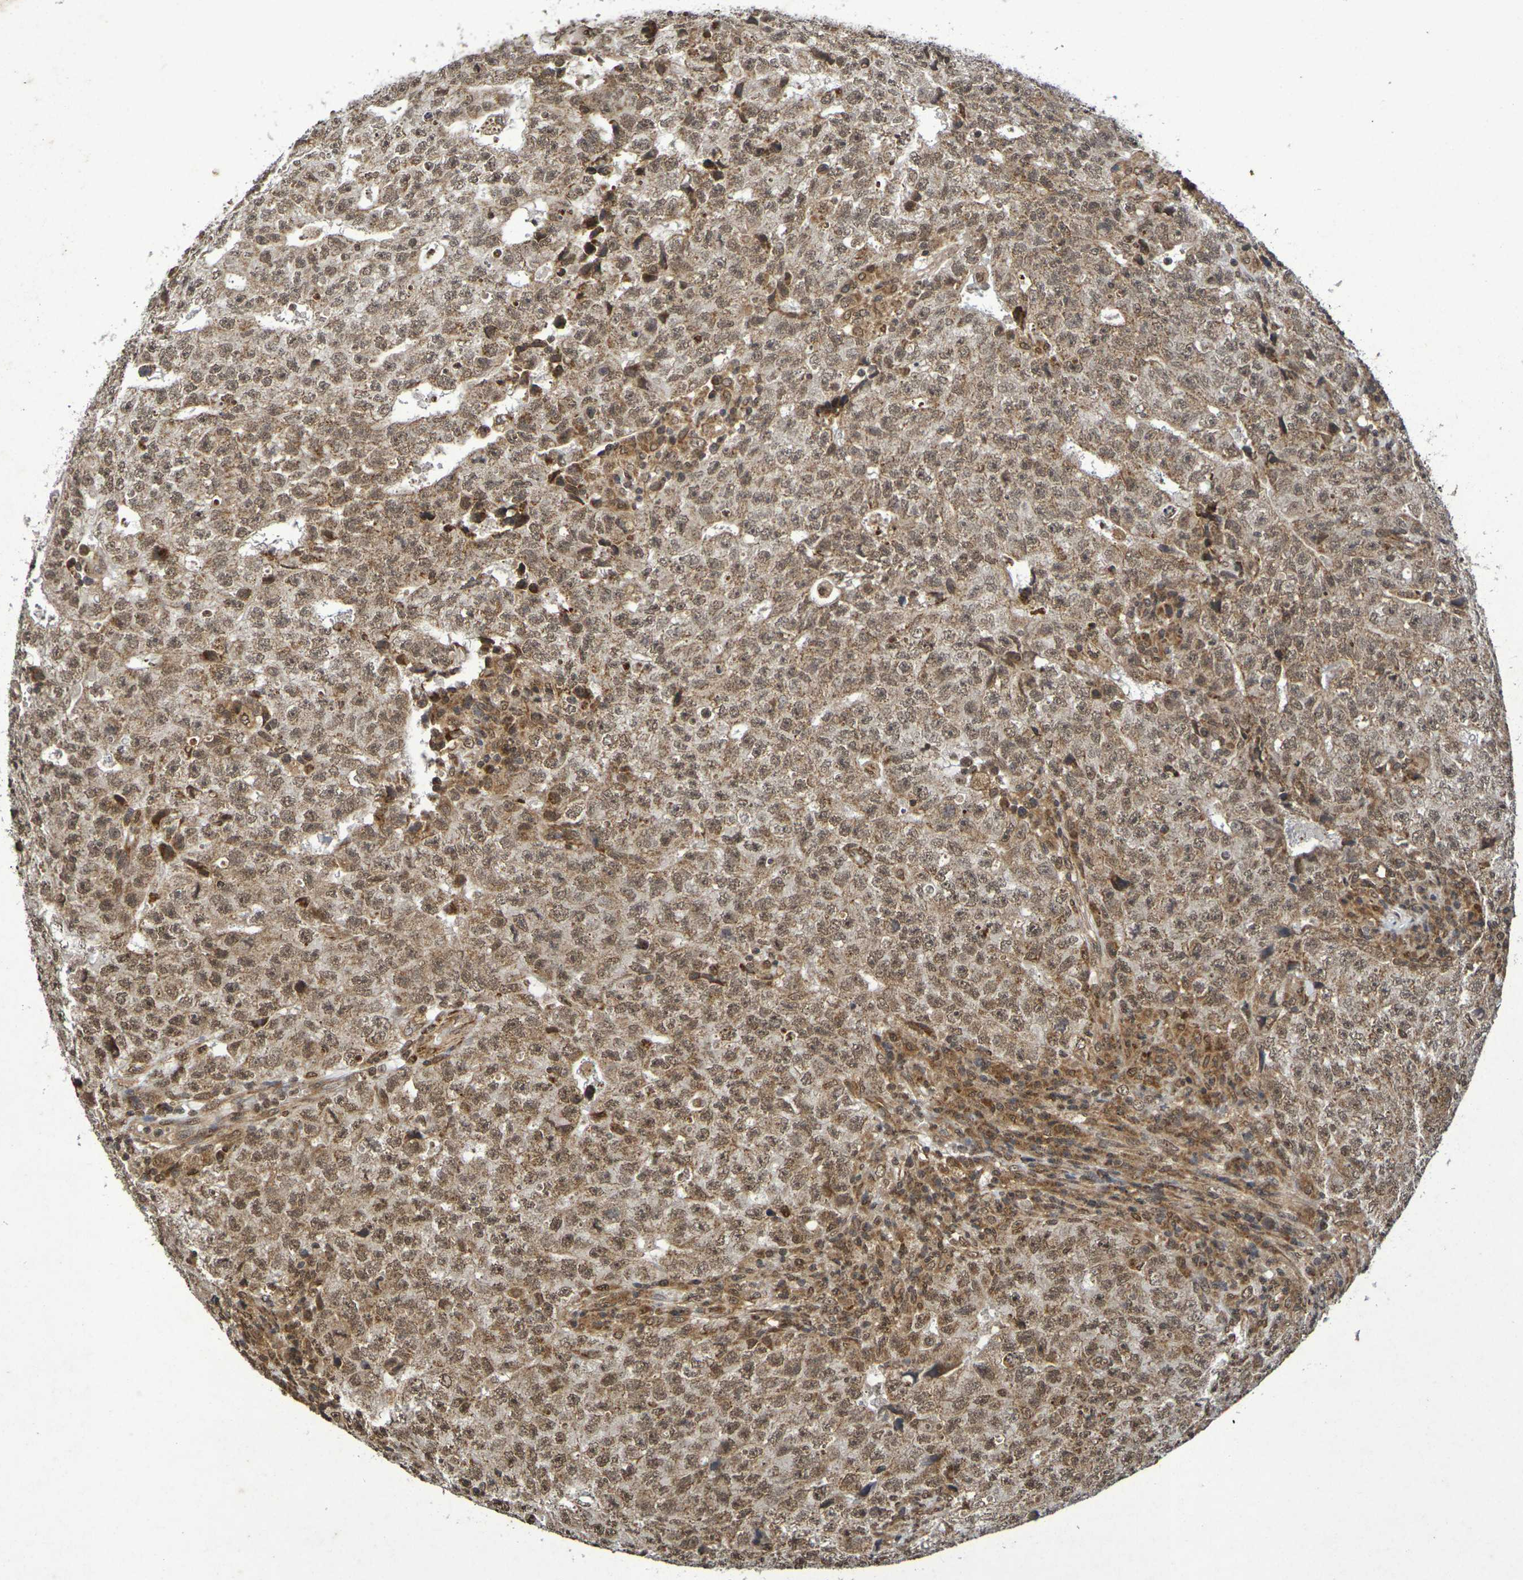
{"staining": {"intensity": "moderate", "quantity": ">75%", "location": "cytoplasmic/membranous,nuclear"}, "tissue": "testis cancer", "cell_type": "Tumor cells", "image_type": "cancer", "snomed": [{"axis": "morphology", "description": "Necrosis, NOS"}, {"axis": "morphology", "description": "Carcinoma, Embryonal, NOS"}, {"axis": "topography", "description": "Testis"}], "caption": "Moderate cytoplasmic/membranous and nuclear protein positivity is present in approximately >75% of tumor cells in testis cancer (embryonal carcinoma). Nuclei are stained in blue.", "gene": "GUCY1A2", "patient": {"sex": "male", "age": 19}}